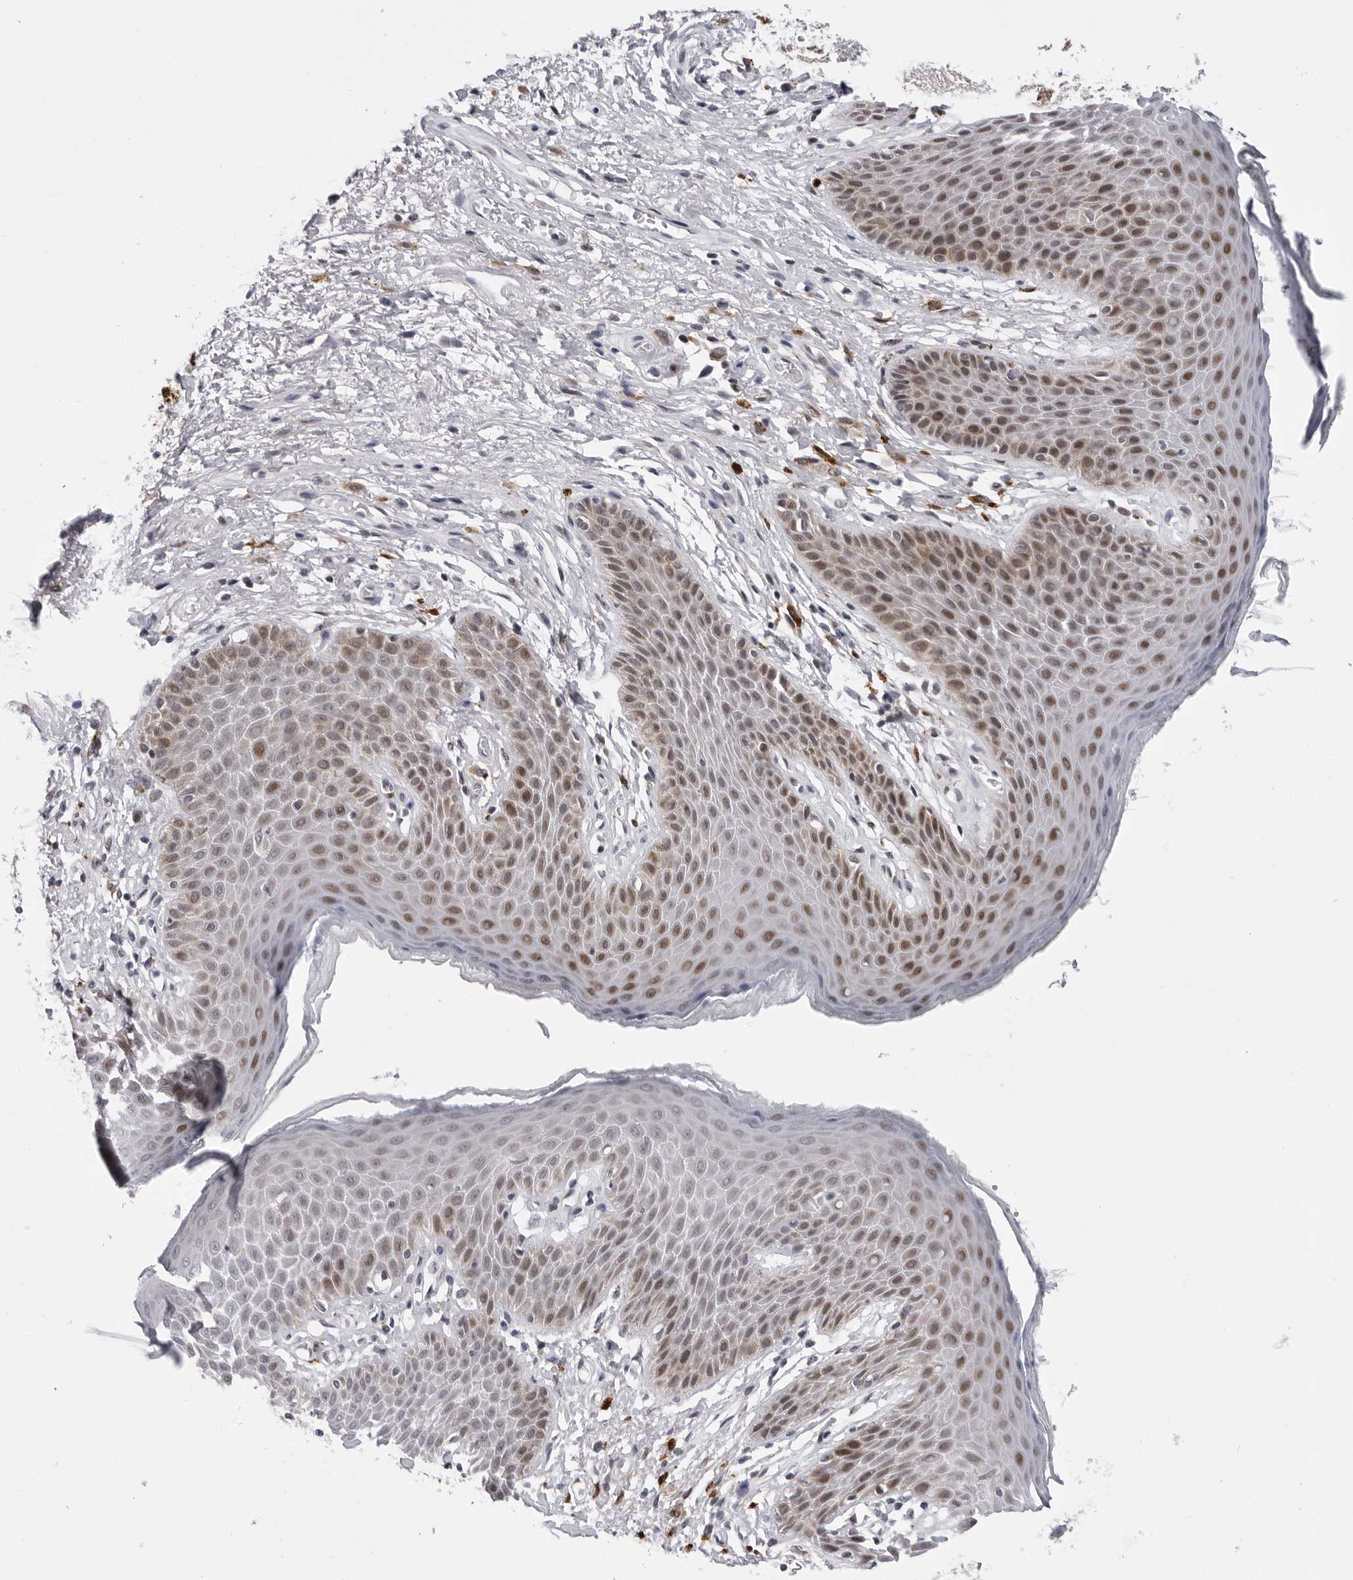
{"staining": {"intensity": "moderate", "quantity": ">75%", "location": "nuclear"}, "tissue": "skin", "cell_type": "Epidermal cells", "image_type": "normal", "snomed": [{"axis": "morphology", "description": "Normal tissue, NOS"}, {"axis": "topography", "description": "Anal"}], "caption": "High-power microscopy captured an IHC image of unremarkable skin, revealing moderate nuclear staining in about >75% of epidermal cells.", "gene": "CDK20", "patient": {"sex": "male", "age": 74}}